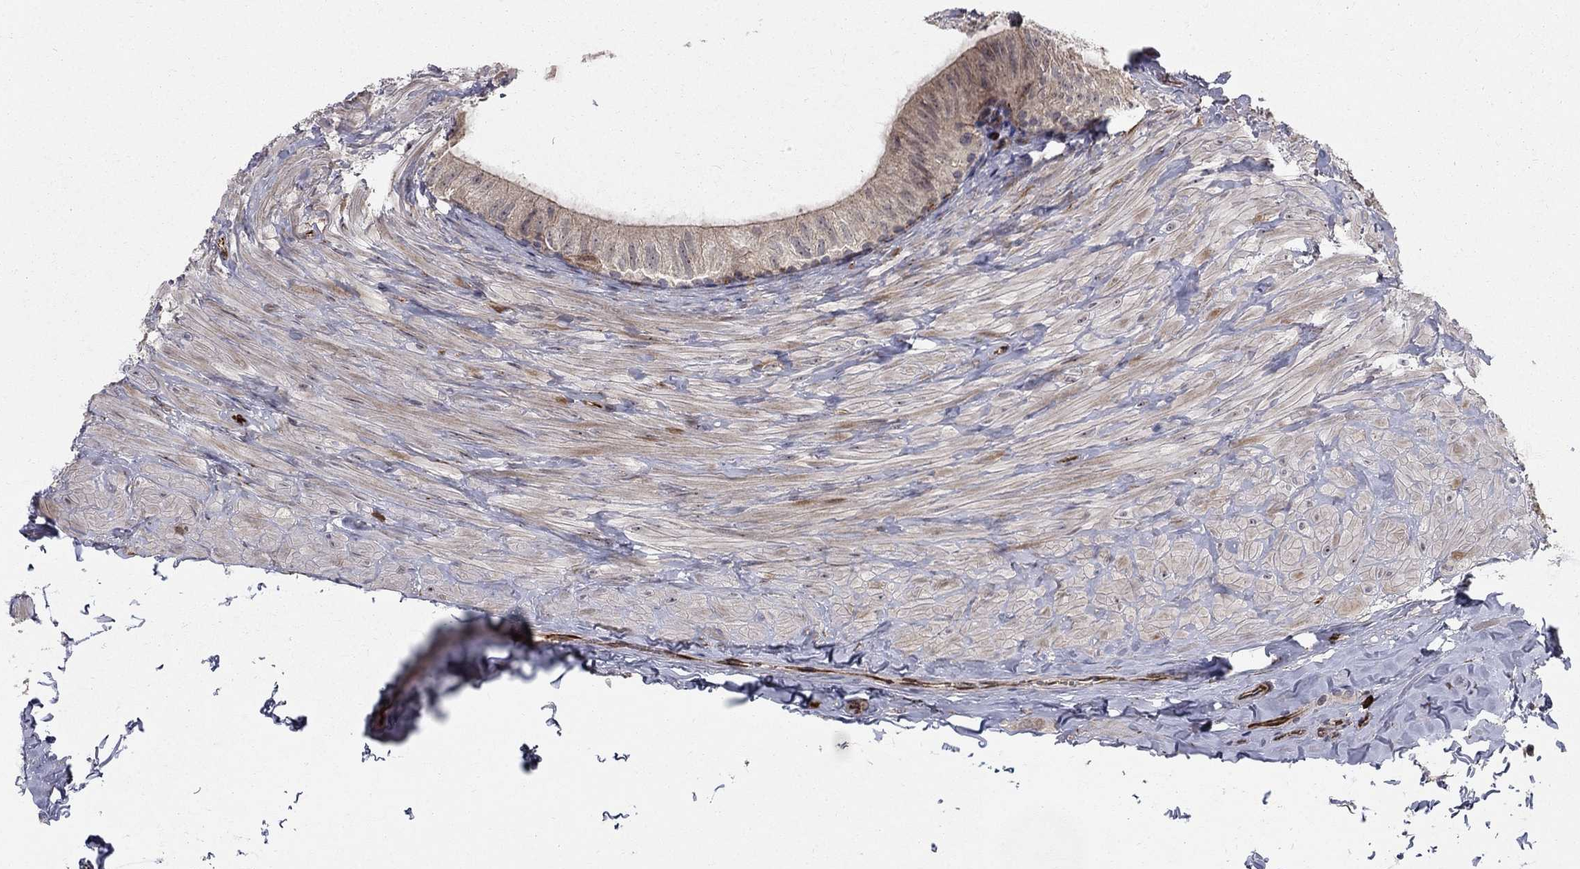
{"staining": {"intensity": "weak", "quantity": "<25%", "location": "cytoplasmic/membranous"}, "tissue": "epididymis", "cell_type": "Glandular cells", "image_type": "normal", "snomed": [{"axis": "morphology", "description": "Normal tissue, NOS"}, {"axis": "topography", "description": "Epididymis"}], "caption": "IHC photomicrograph of unremarkable epididymis: epididymis stained with DAB reveals no significant protein staining in glandular cells. Brightfield microscopy of IHC stained with DAB (brown) and hematoxylin (blue), captured at high magnification.", "gene": "MSRA", "patient": {"sex": "male", "age": 32}}